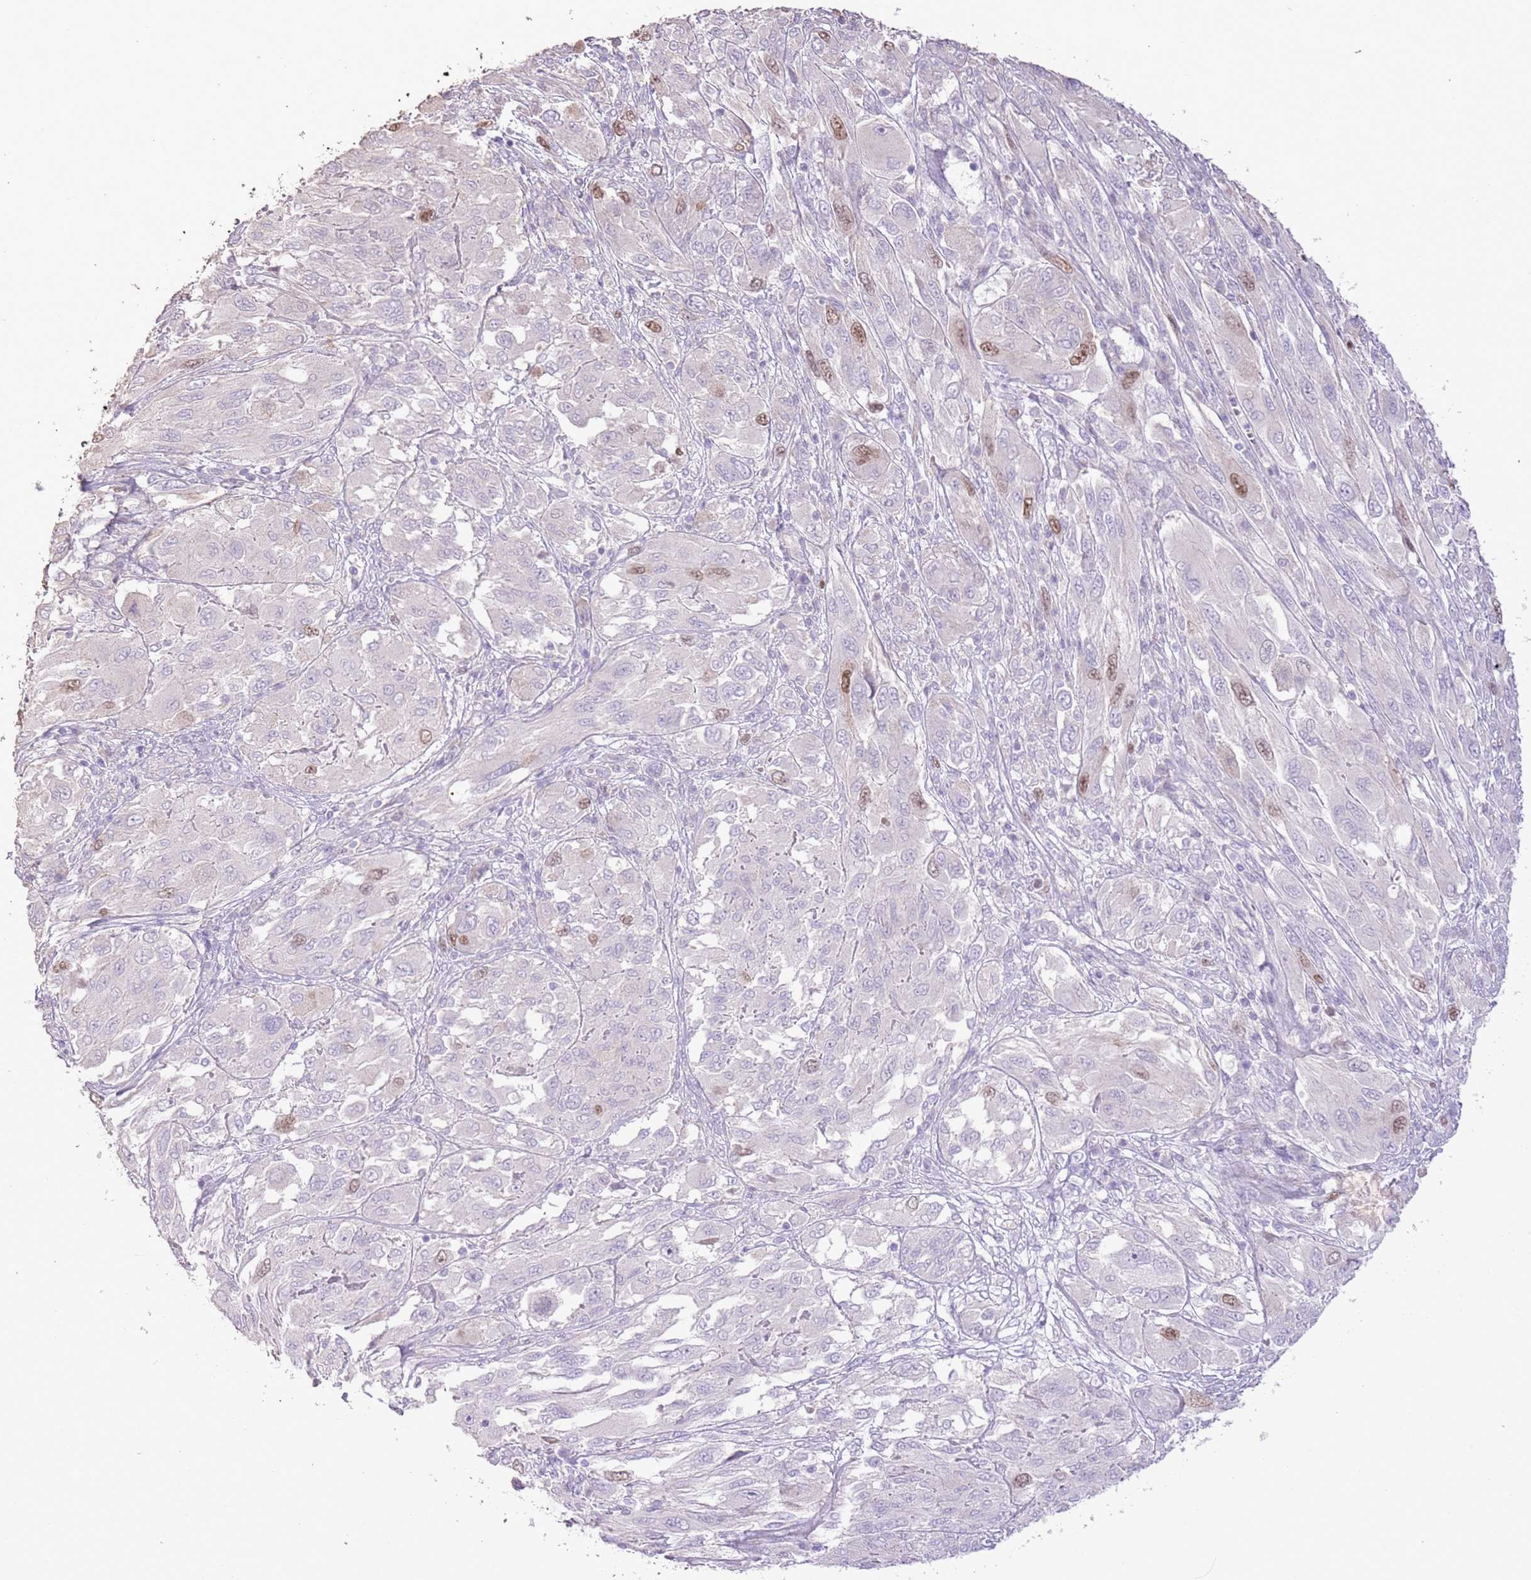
{"staining": {"intensity": "moderate", "quantity": "<25%", "location": "nuclear"}, "tissue": "melanoma", "cell_type": "Tumor cells", "image_type": "cancer", "snomed": [{"axis": "morphology", "description": "Malignant melanoma, NOS"}, {"axis": "topography", "description": "Skin"}], "caption": "Tumor cells reveal low levels of moderate nuclear positivity in approximately <25% of cells in human malignant melanoma.", "gene": "GMNN", "patient": {"sex": "female", "age": 91}}